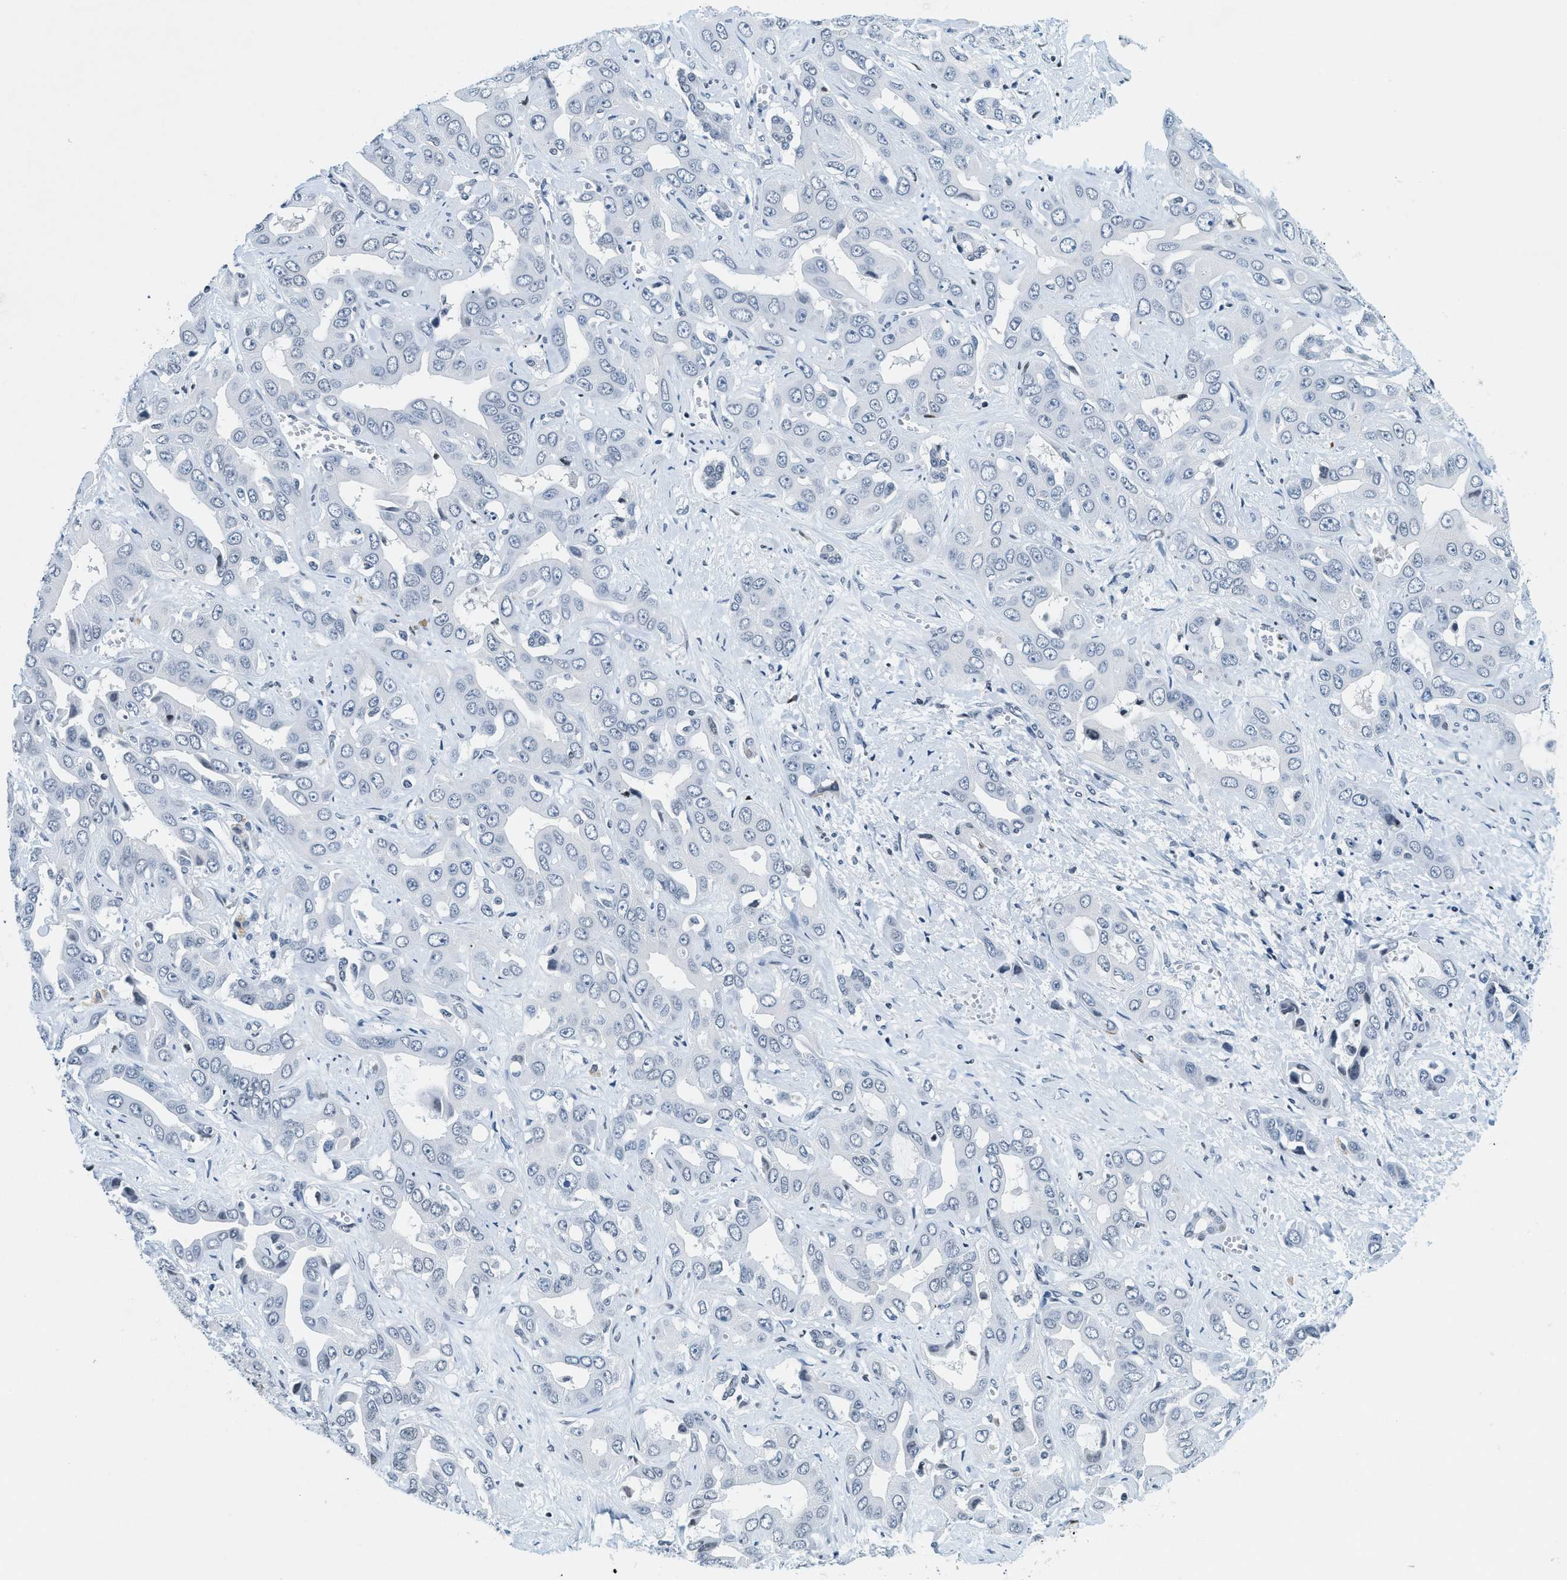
{"staining": {"intensity": "negative", "quantity": "none", "location": "none"}, "tissue": "liver cancer", "cell_type": "Tumor cells", "image_type": "cancer", "snomed": [{"axis": "morphology", "description": "Cholangiocarcinoma"}, {"axis": "topography", "description": "Liver"}], "caption": "Cholangiocarcinoma (liver) was stained to show a protein in brown. There is no significant positivity in tumor cells.", "gene": "UVRAG", "patient": {"sex": "female", "age": 52}}